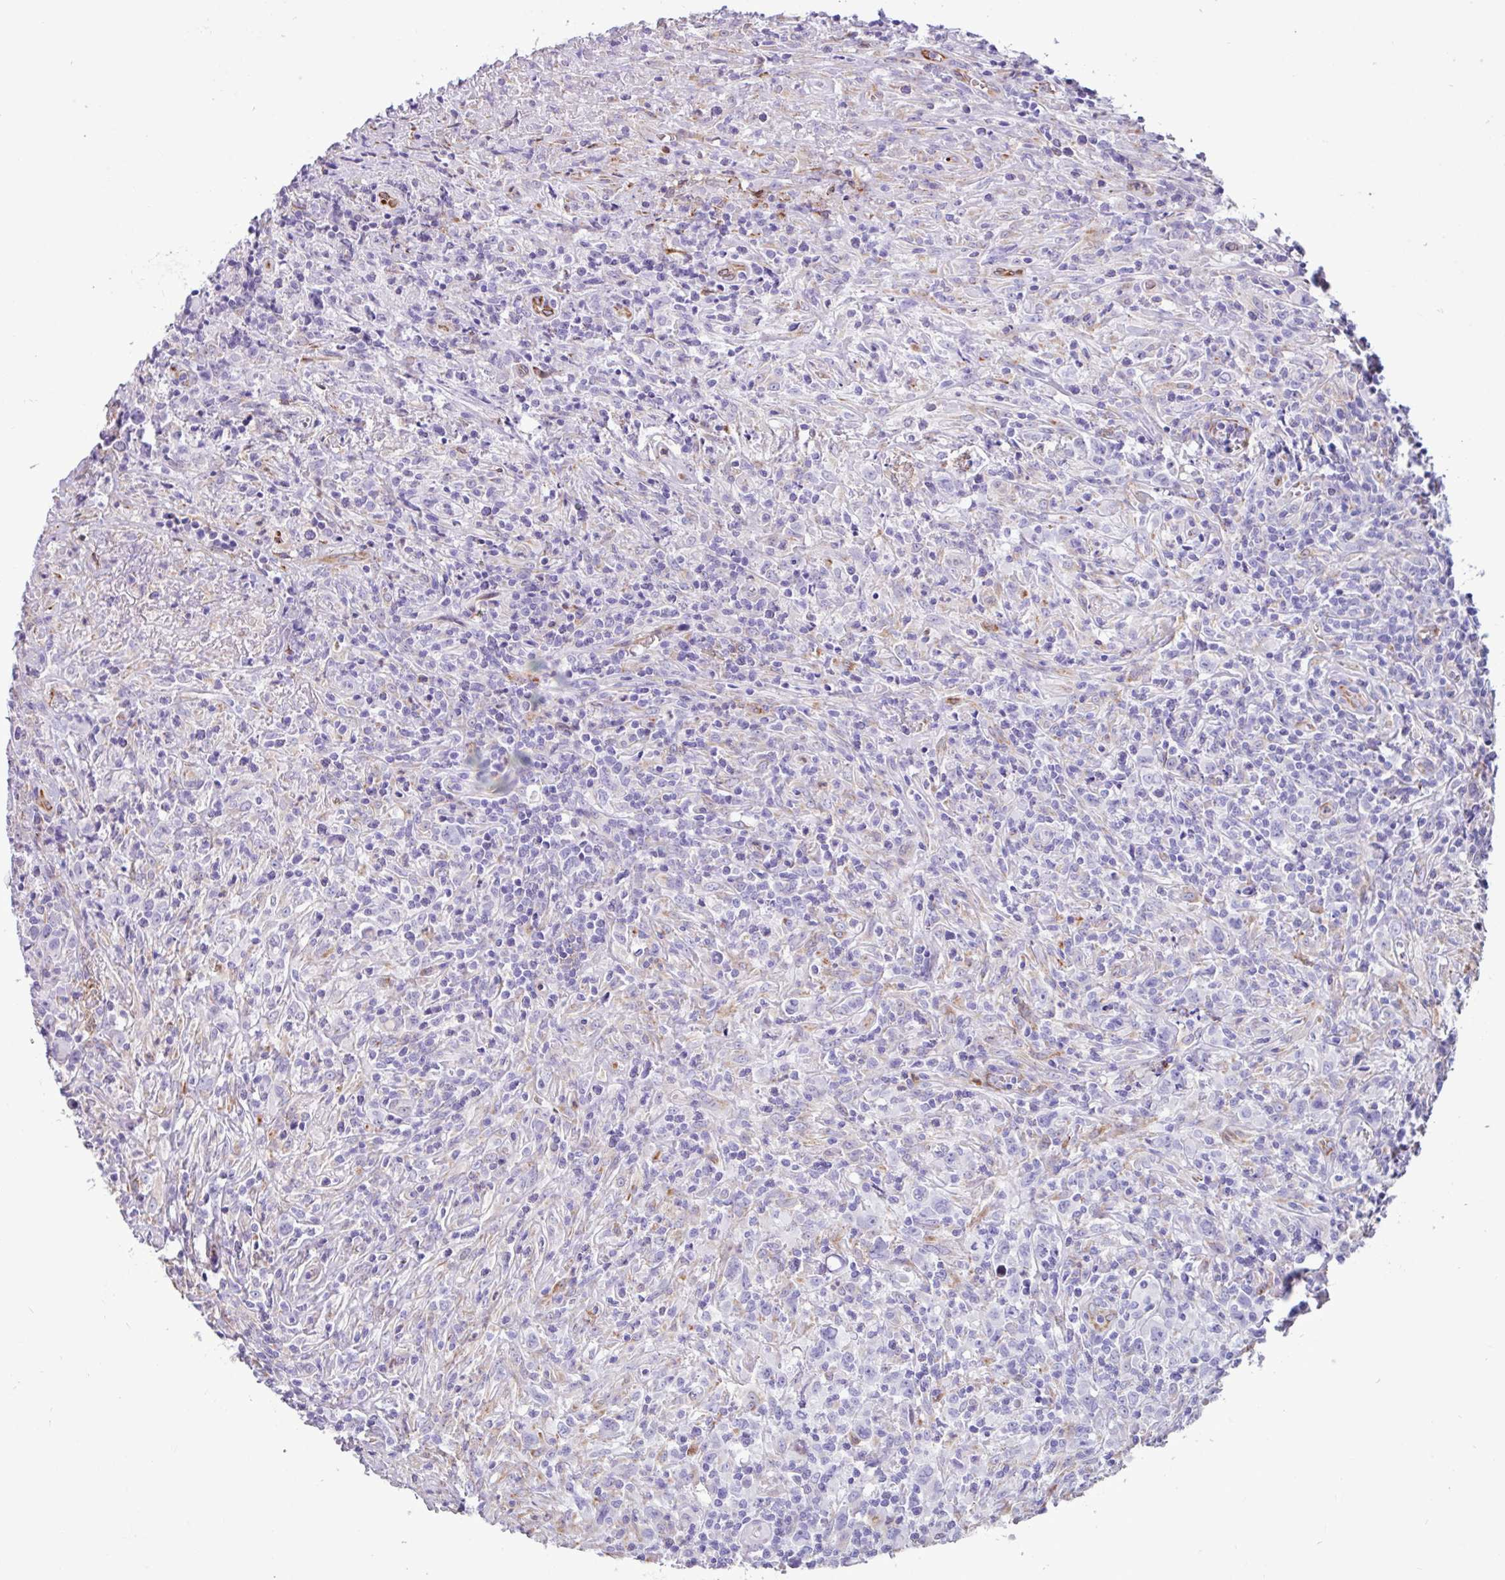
{"staining": {"intensity": "negative", "quantity": "none", "location": "none"}, "tissue": "lymphoma", "cell_type": "Tumor cells", "image_type": "cancer", "snomed": [{"axis": "morphology", "description": "Hodgkin's disease, NOS"}, {"axis": "topography", "description": "Lymph node"}], "caption": "Photomicrograph shows no significant protein staining in tumor cells of lymphoma. Brightfield microscopy of immunohistochemistry (IHC) stained with DAB (3,3'-diaminobenzidine) (brown) and hematoxylin (blue), captured at high magnification.", "gene": "PPP1R35", "patient": {"sex": "female", "age": 18}}